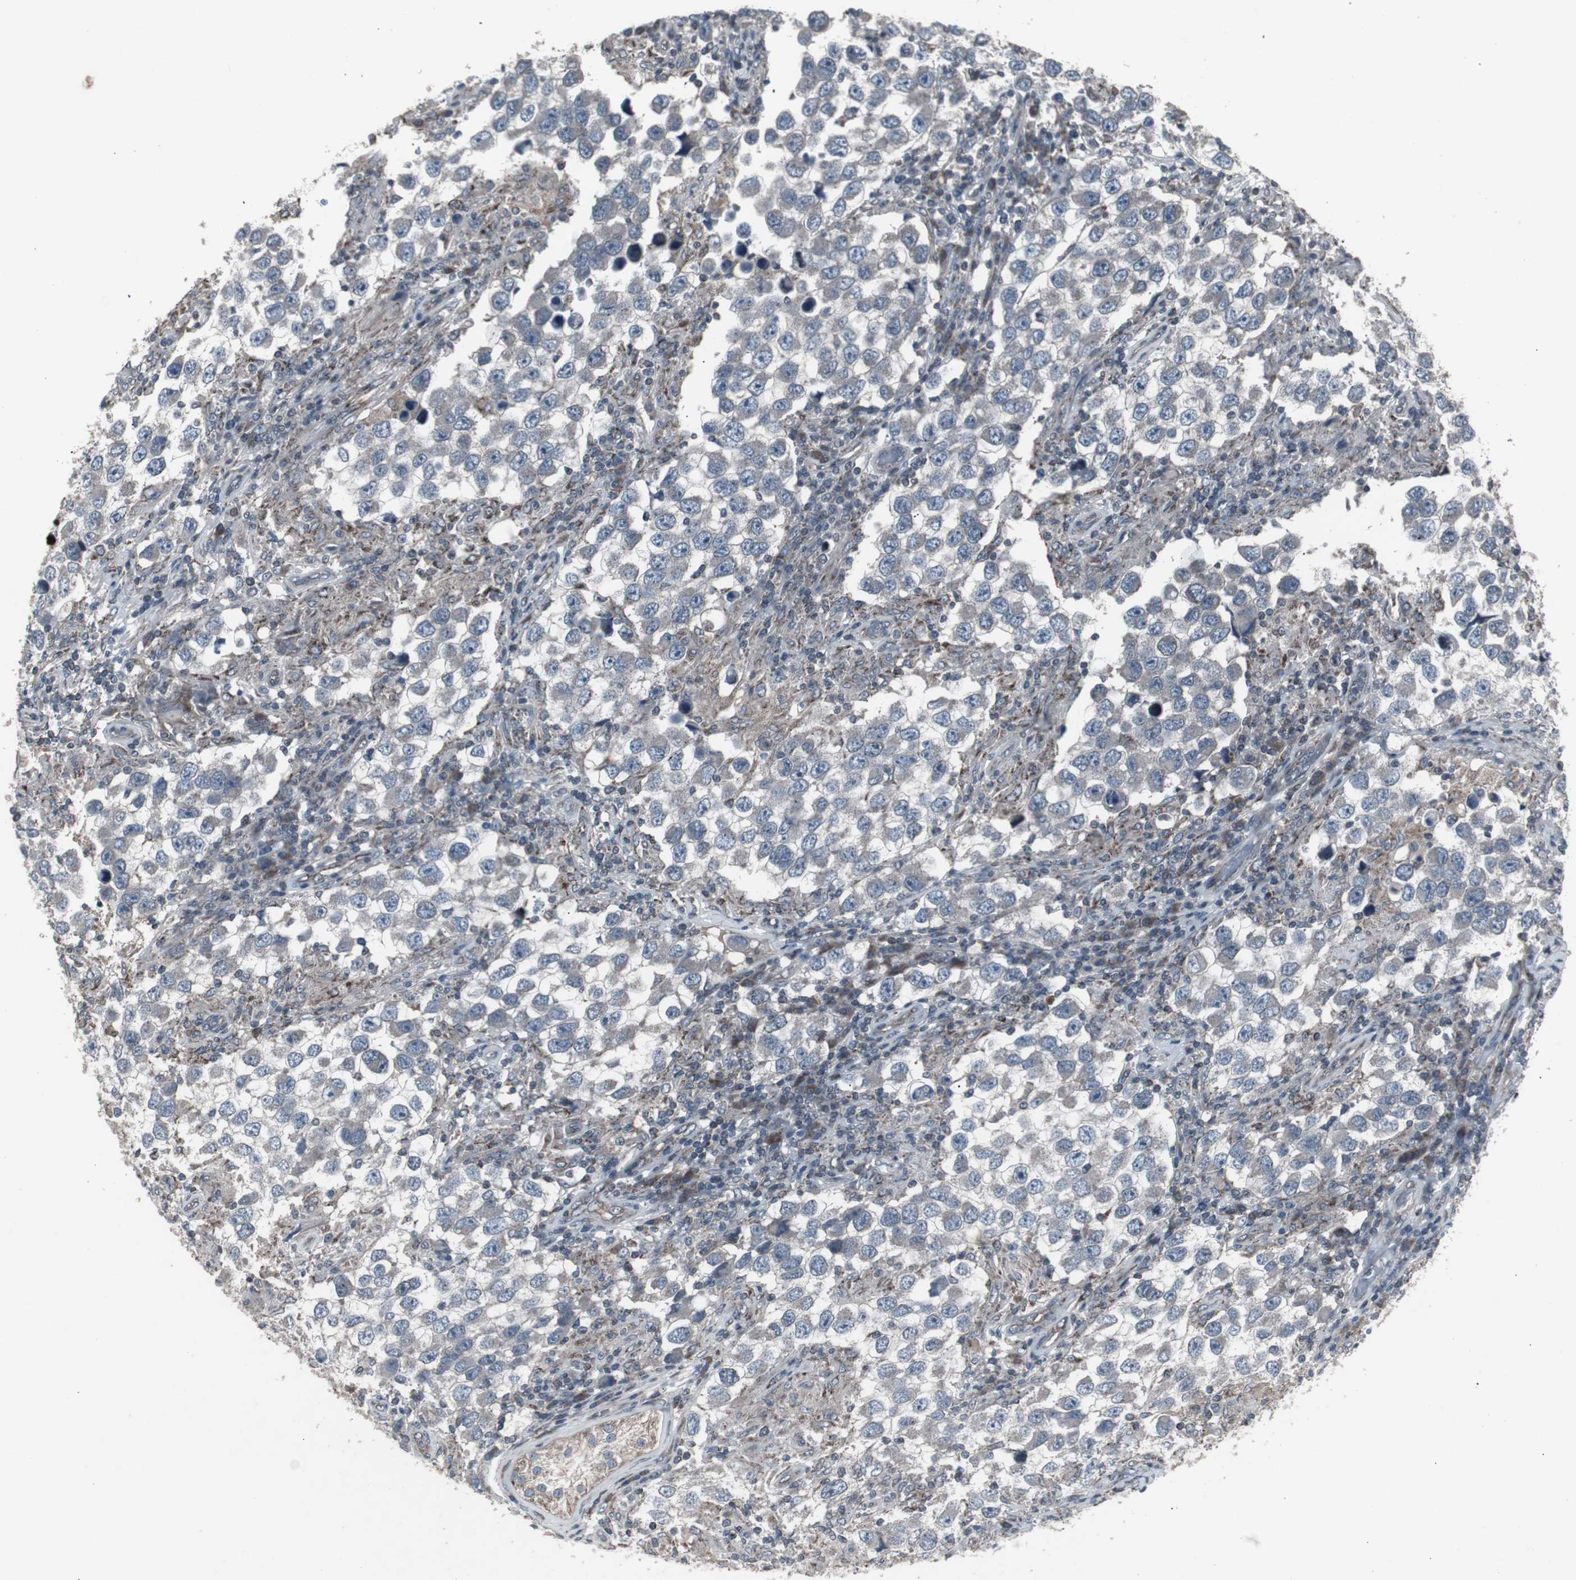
{"staining": {"intensity": "negative", "quantity": "none", "location": "none"}, "tissue": "testis cancer", "cell_type": "Tumor cells", "image_type": "cancer", "snomed": [{"axis": "morphology", "description": "Carcinoma, Embryonal, NOS"}, {"axis": "topography", "description": "Testis"}], "caption": "Tumor cells are negative for protein expression in human embryonal carcinoma (testis).", "gene": "SSTR2", "patient": {"sex": "male", "age": 21}}